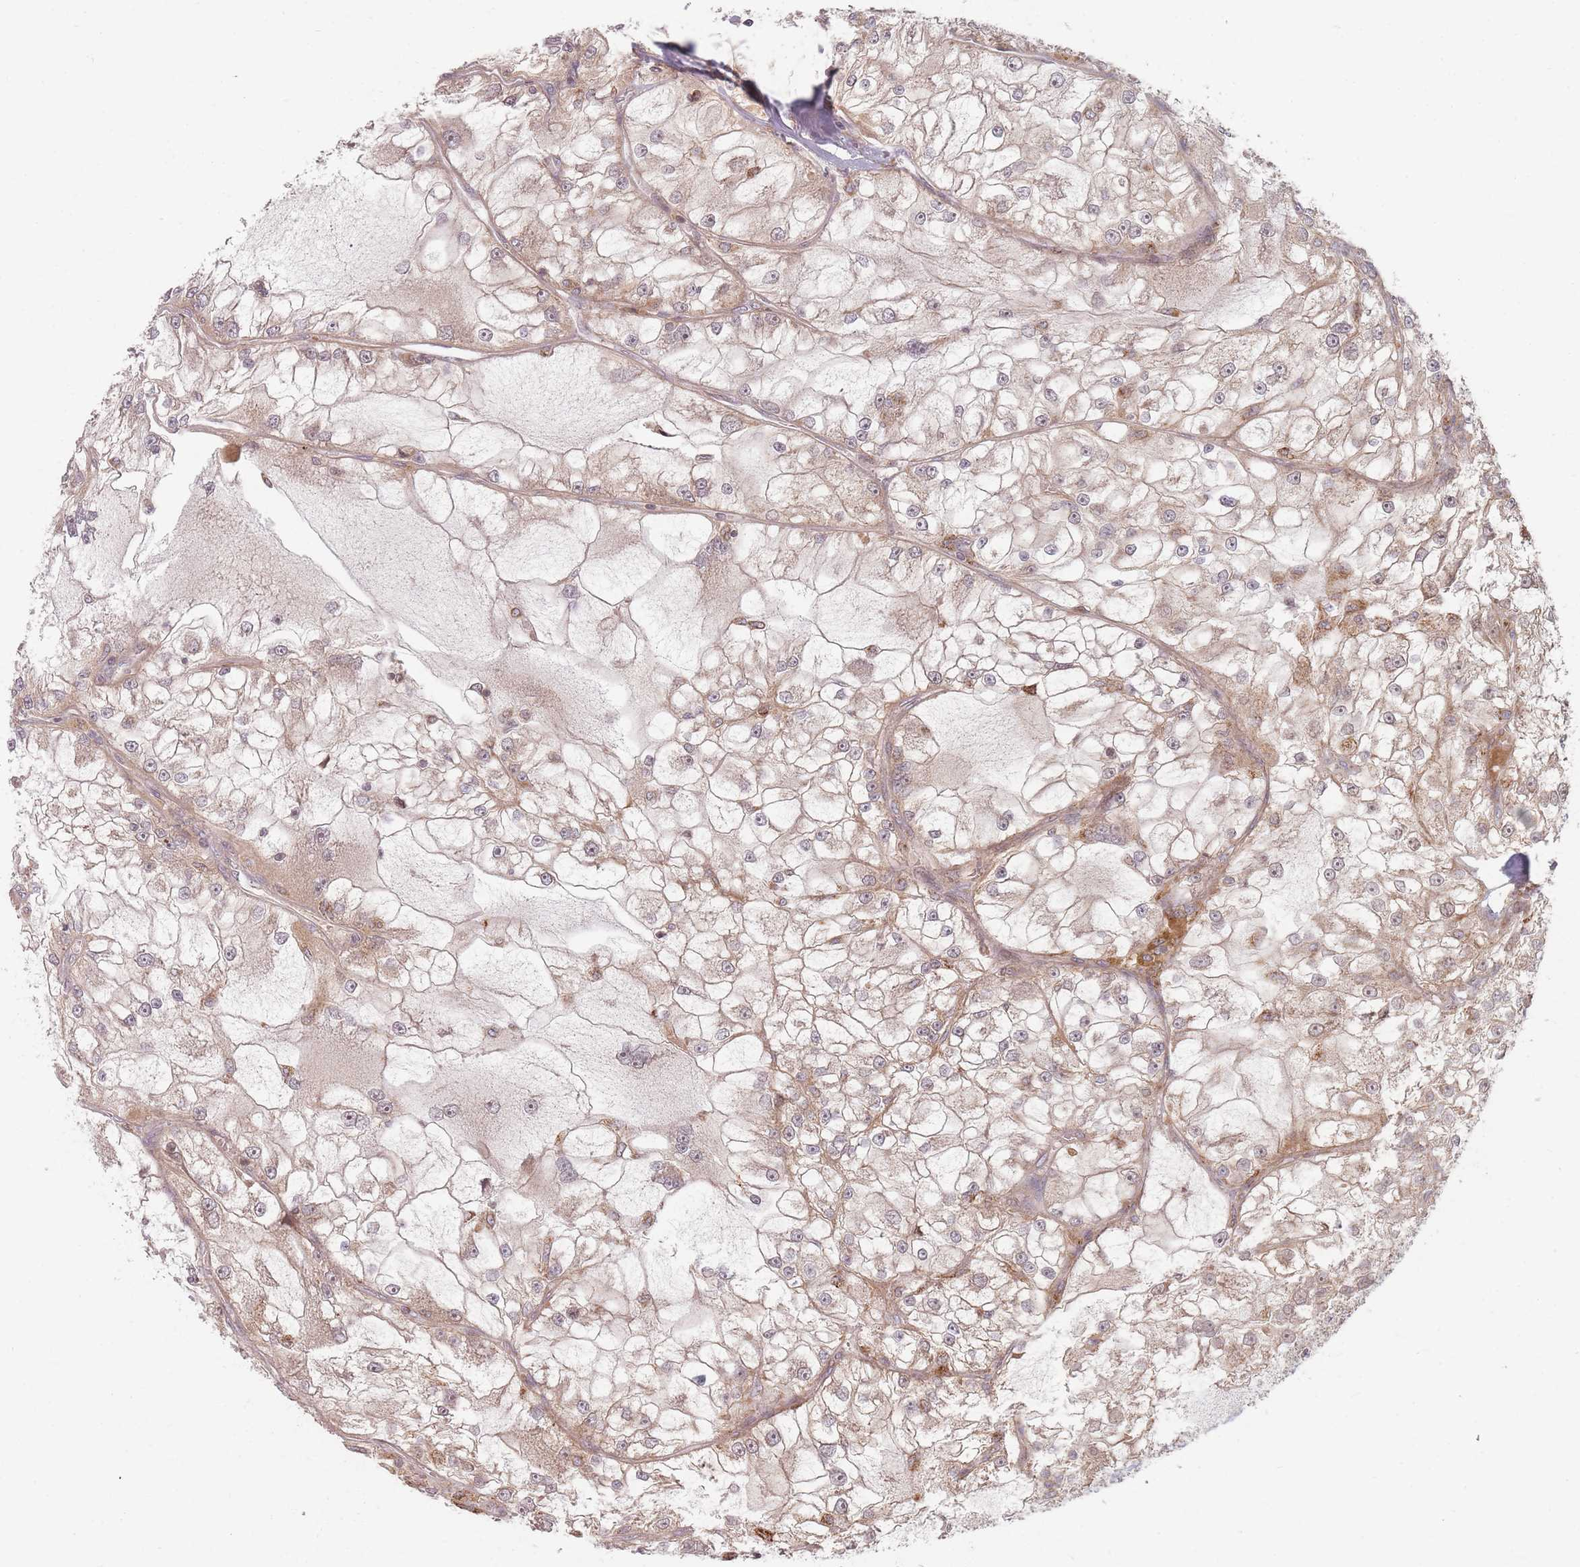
{"staining": {"intensity": "weak", "quantity": ">75%", "location": "cytoplasmic/membranous"}, "tissue": "renal cancer", "cell_type": "Tumor cells", "image_type": "cancer", "snomed": [{"axis": "morphology", "description": "Adenocarcinoma, NOS"}, {"axis": "topography", "description": "Kidney"}], "caption": "Renal cancer stained for a protein (brown) shows weak cytoplasmic/membranous positive expression in about >75% of tumor cells.", "gene": "RADX", "patient": {"sex": "female", "age": 72}}